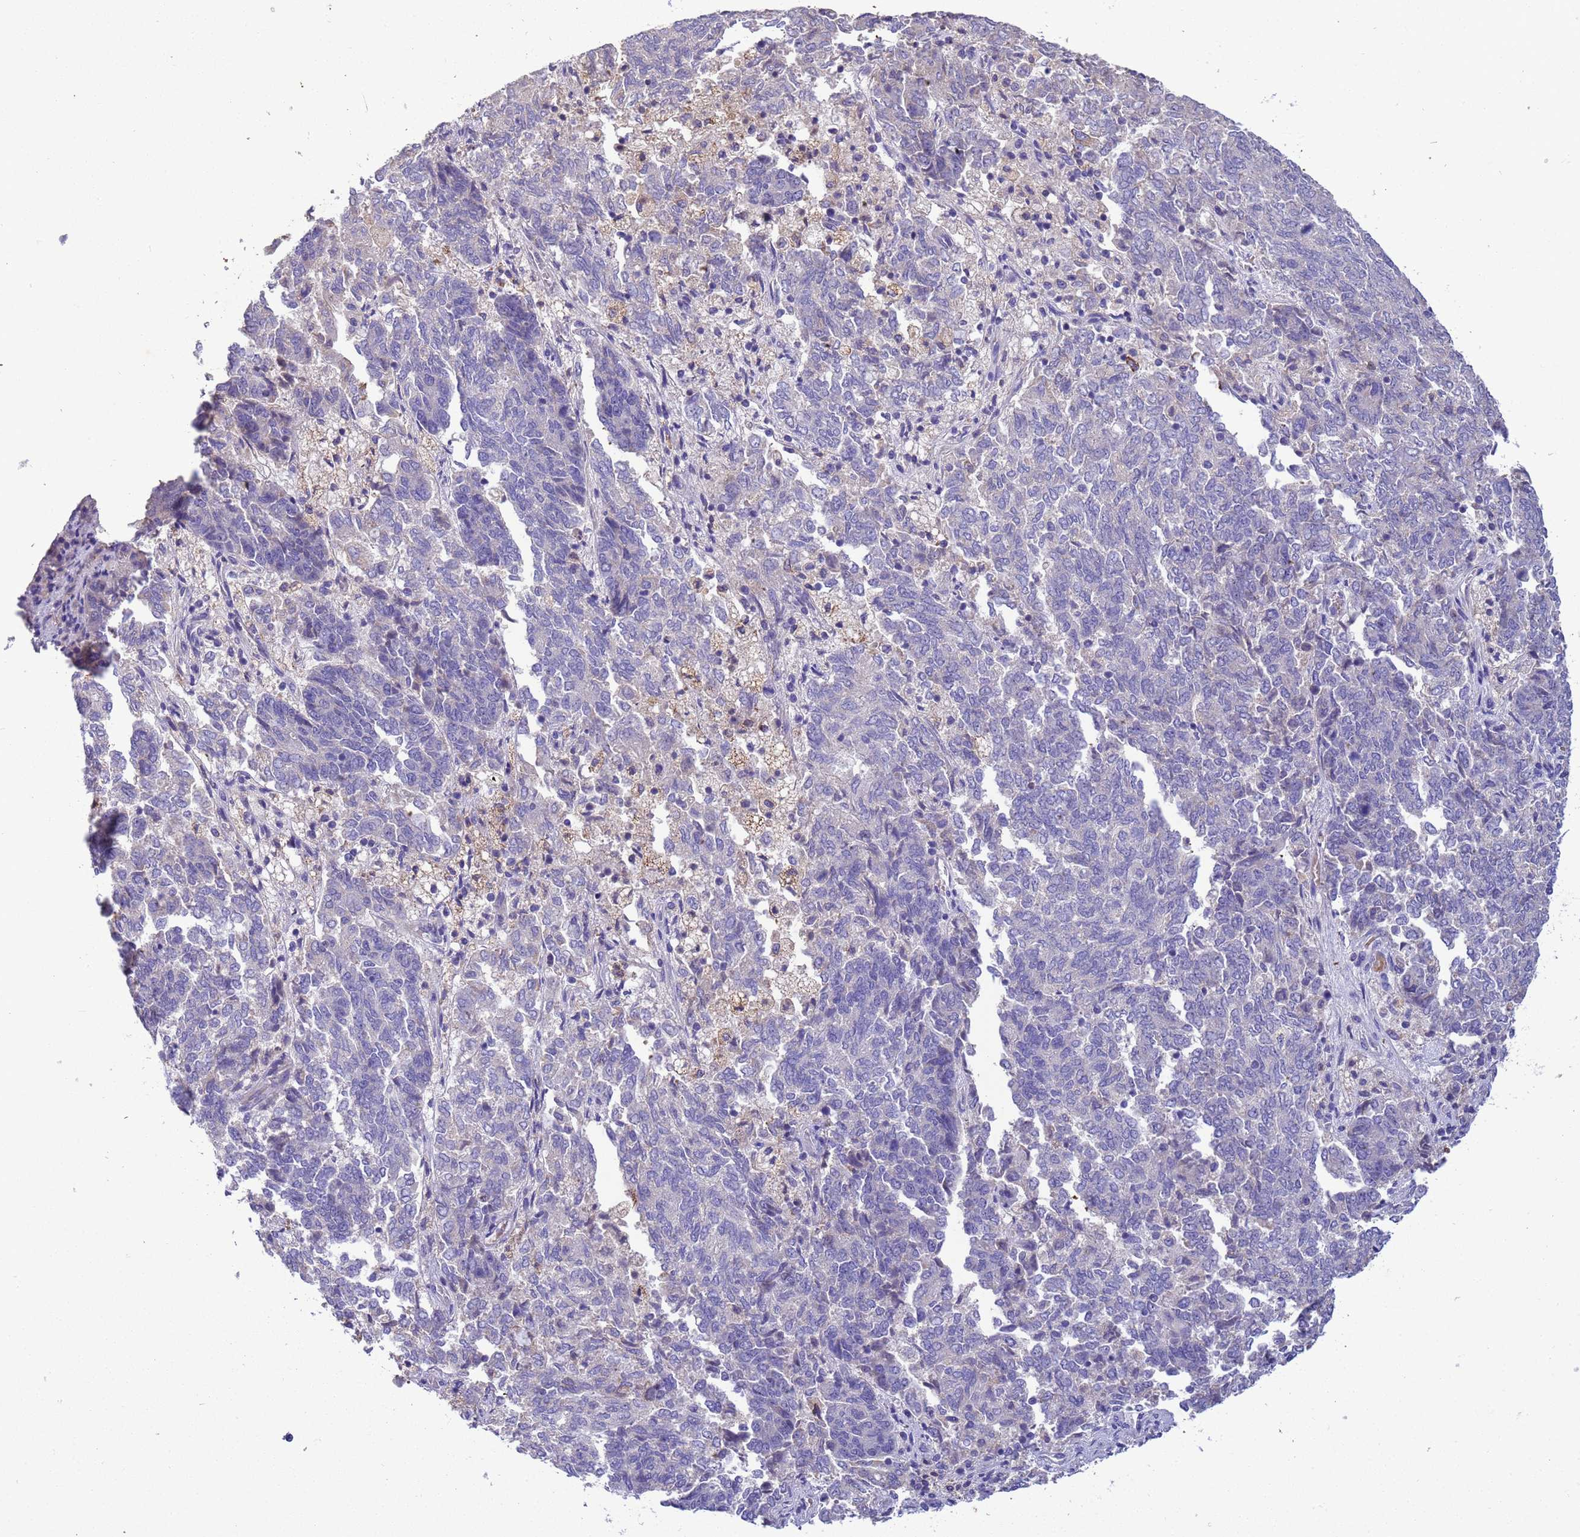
{"staining": {"intensity": "negative", "quantity": "none", "location": "none"}, "tissue": "endometrial cancer", "cell_type": "Tumor cells", "image_type": "cancer", "snomed": [{"axis": "morphology", "description": "Adenocarcinoma, NOS"}, {"axis": "topography", "description": "Endometrium"}], "caption": "Tumor cells are negative for brown protein staining in endometrial cancer.", "gene": "SLC24A3", "patient": {"sex": "female", "age": 80}}